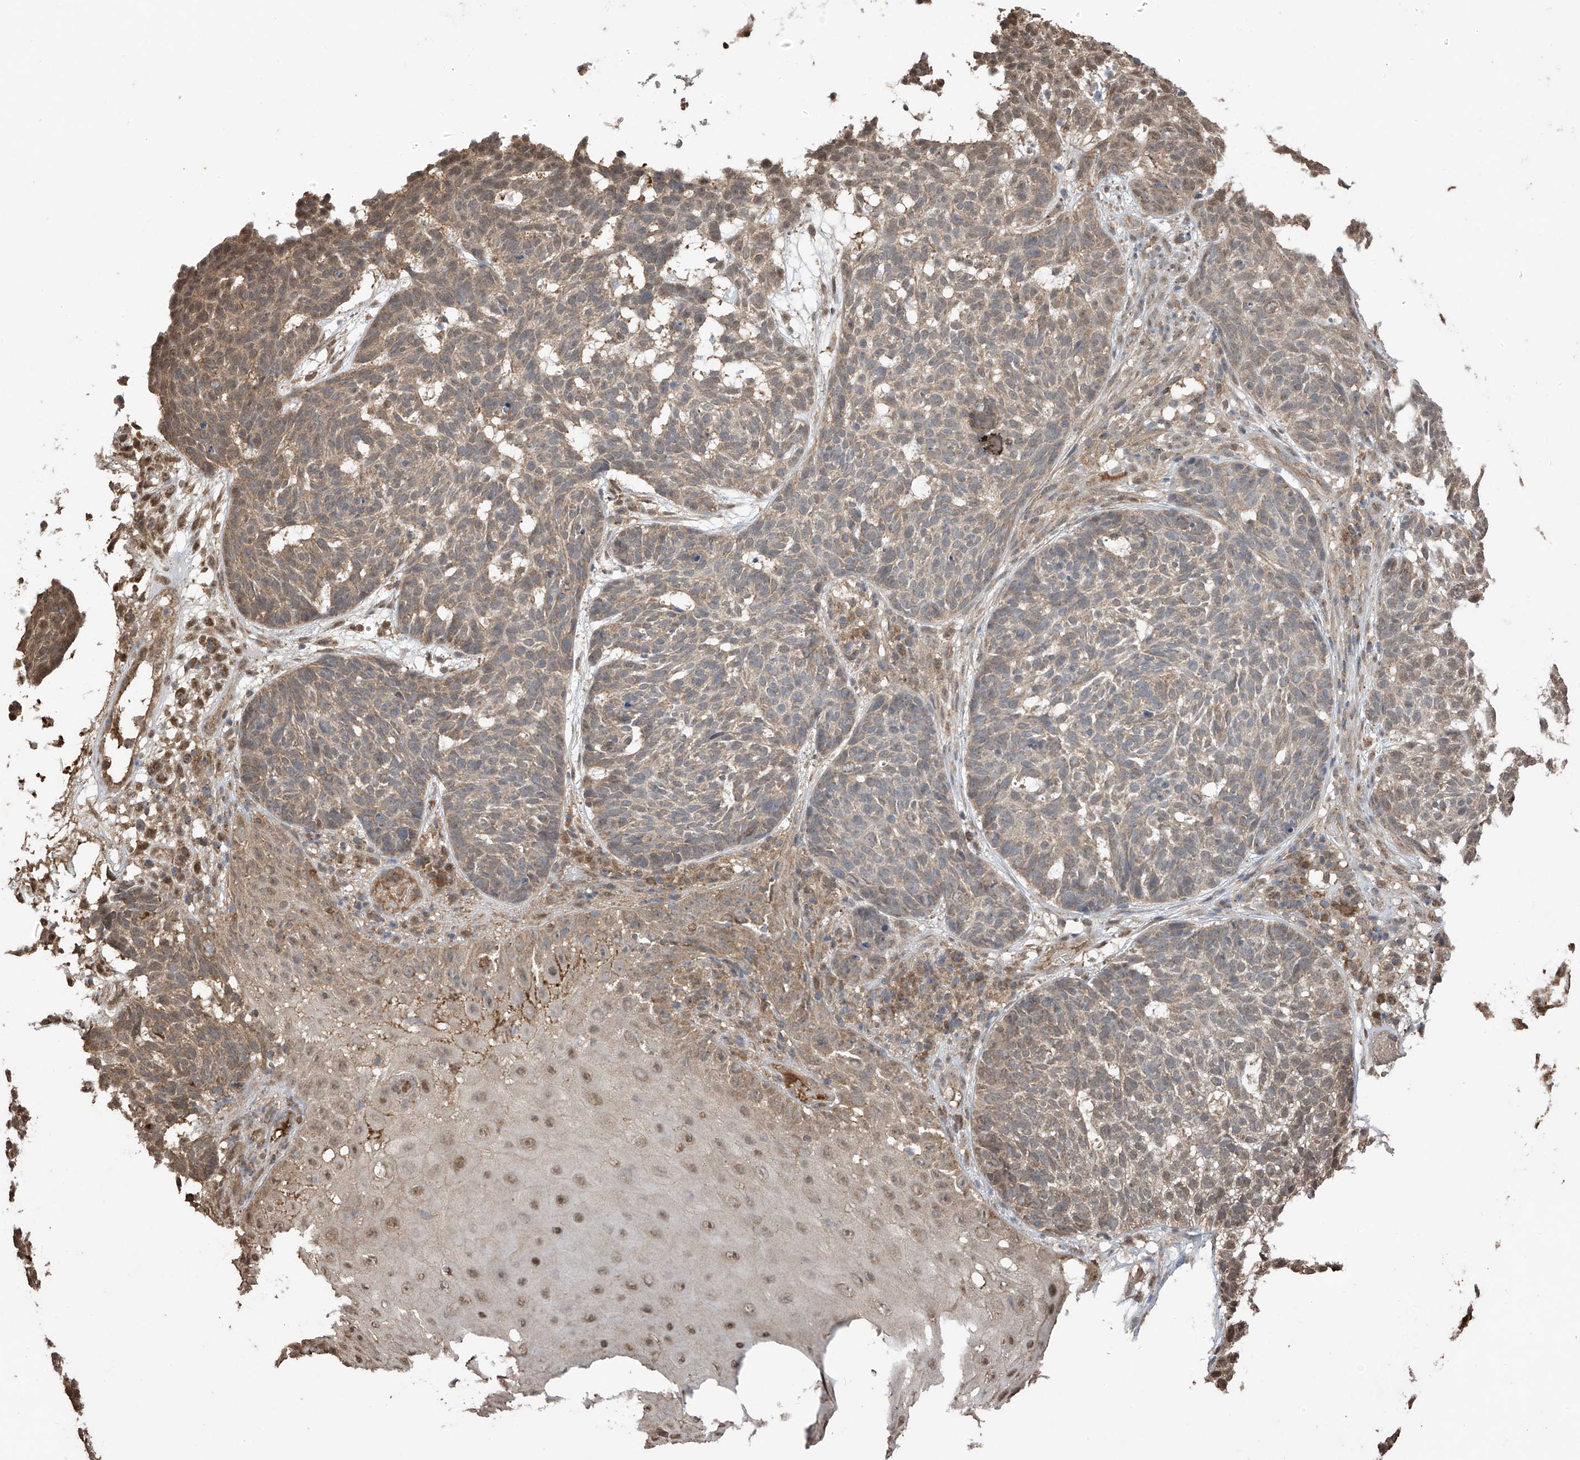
{"staining": {"intensity": "weak", "quantity": "25%-75%", "location": "cytoplasmic/membranous"}, "tissue": "skin cancer", "cell_type": "Tumor cells", "image_type": "cancer", "snomed": [{"axis": "morphology", "description": "Basal cell carcinoma"}, {"axis": "topography", "description": "Skin"}], "caption": "Weak cytoplasmic/membranous positivity is seen in about 25%-75% of tumor cells in skin cancer (basal cell carcinoma).", "gene": "PNPT1", "patient": {"sex": "male", "age": 85}}